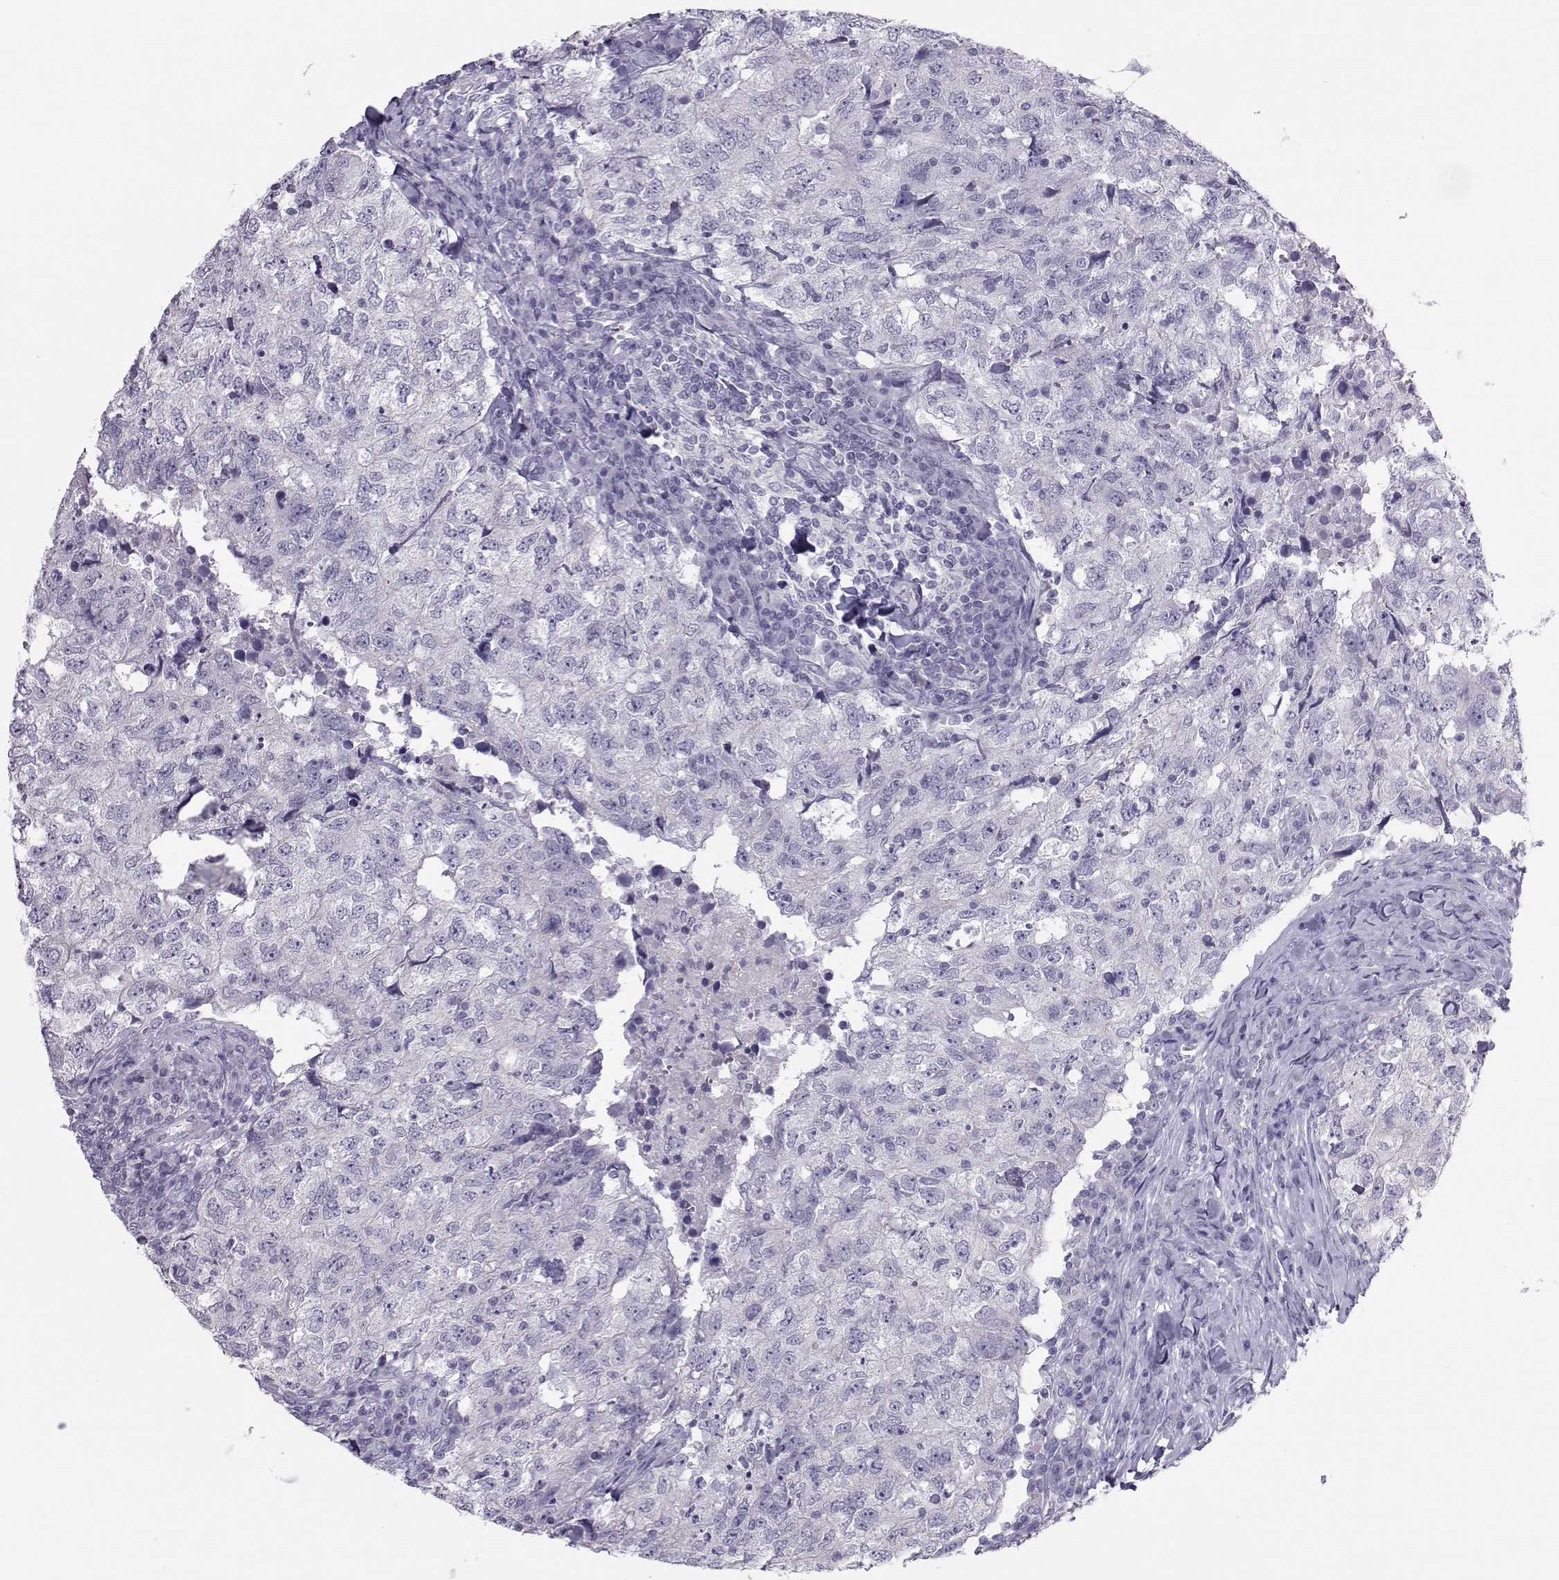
{"staining": {"intensity": "negative", "quantity": "none", "location": "none"}, "tissue": "breast cancer", "cell_type": "Tumor cells", "image_type": "cancer", "snomed": [{"axis": "morphology", "description": "Duct carcinoma"}, {"axis": "topography", "description": "Breast"}], "caption": "Immunohistochemical staining of human breast cancer (invasive ductal carcinoma) displays no significant expression in tumor cells.", "gene": "TRPM7", "patient": {"sex": "female", "age": 30}}